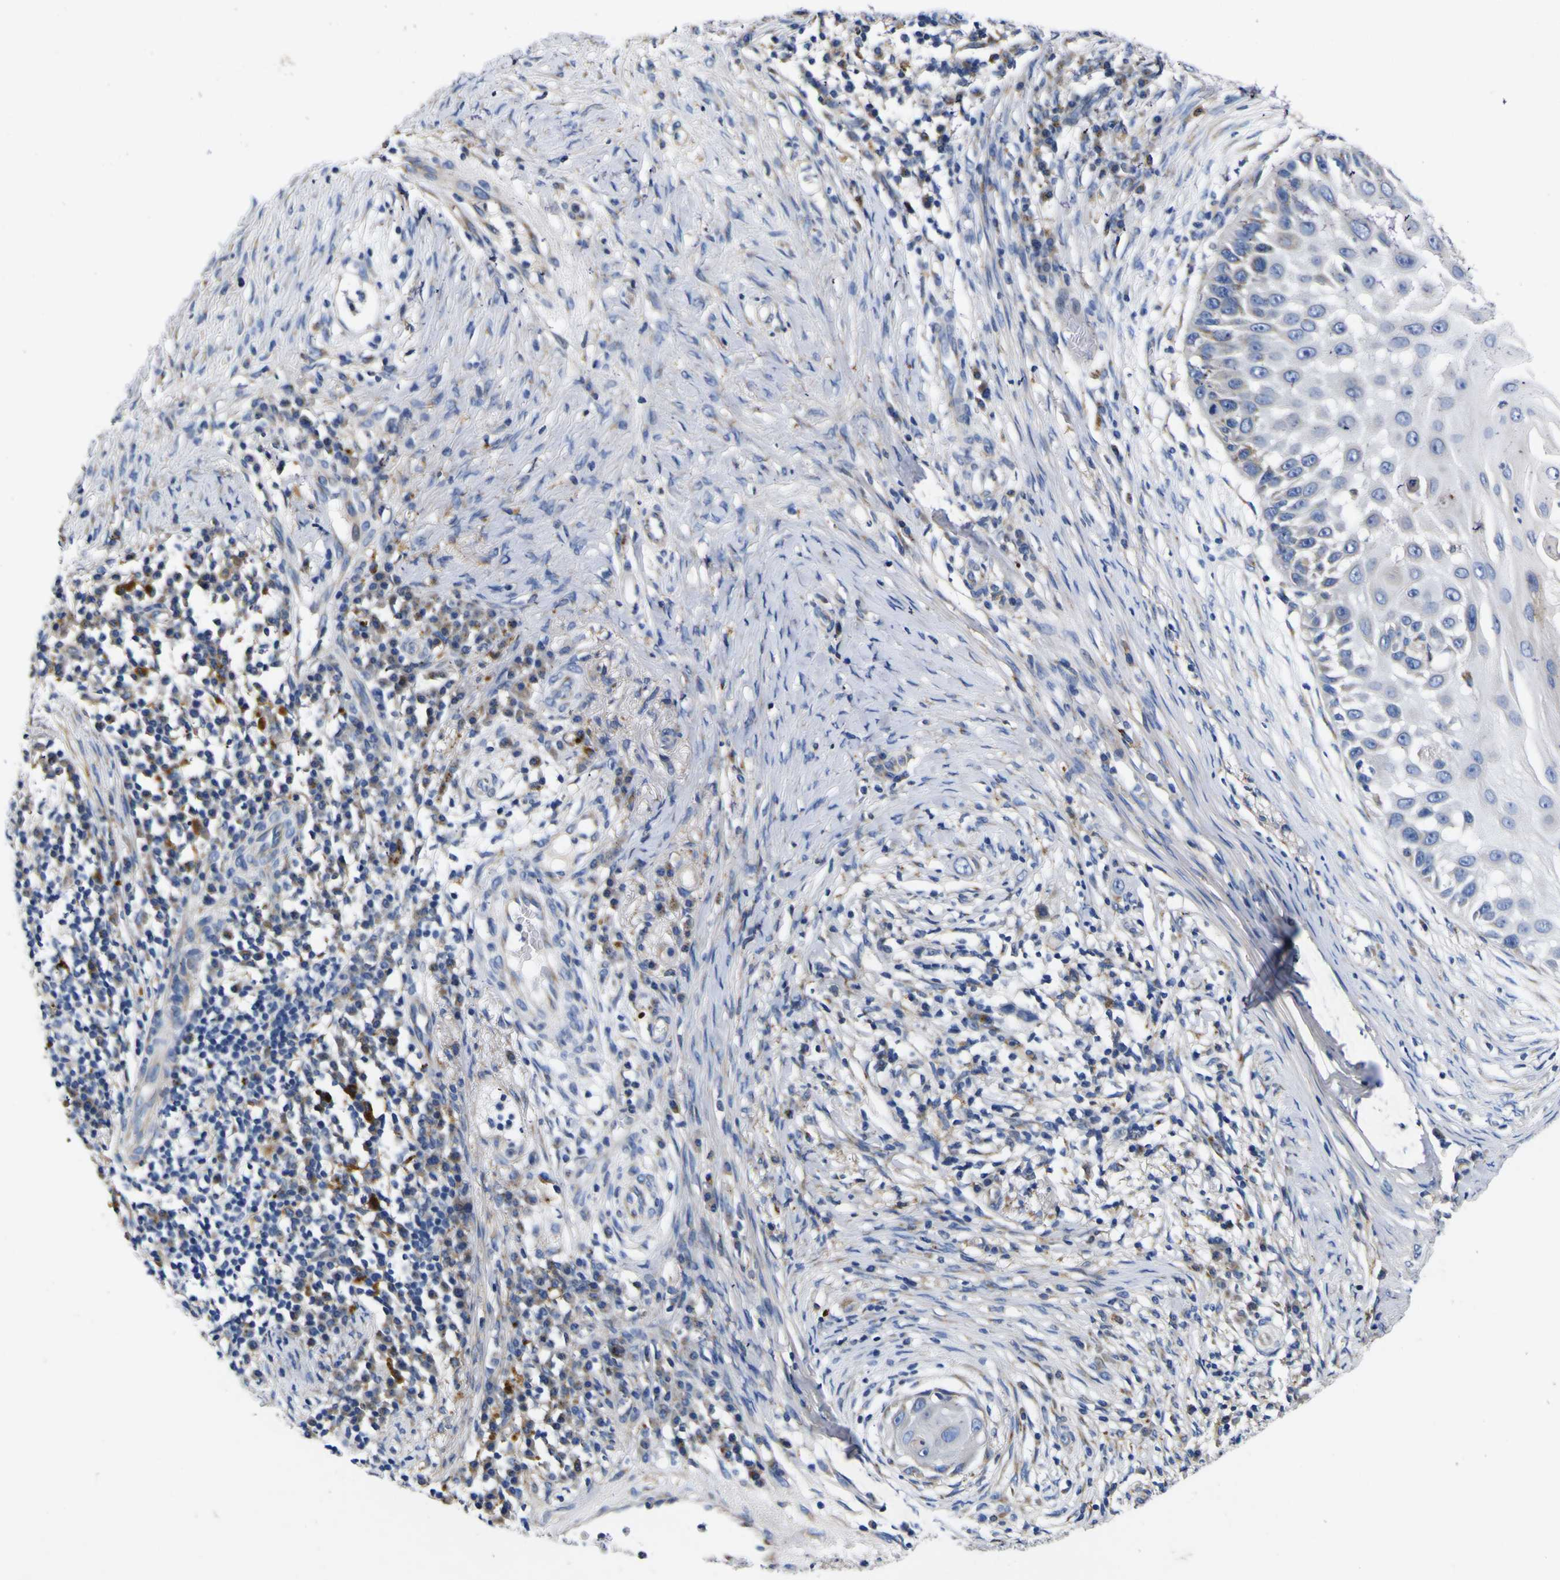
{"staining": {"intensity": "negative", "quantity": "none", "location": "none"}, "tissue": "skin cancer", "cell_type": "Tumor cells", "image_type": "cancer", "snomed": [{"axis": "morphology", "description": "Squamous cell carcinoma, NOS"}, {"axis": "topography", "description": "Skin"}], "caption": "This is a photomicrograph of IHC staining of skin squamous cell carcinoma, which shows no positivity in tumor cells.", "gene": "COA1", "patient": {"sex": "female", "age": 44}}